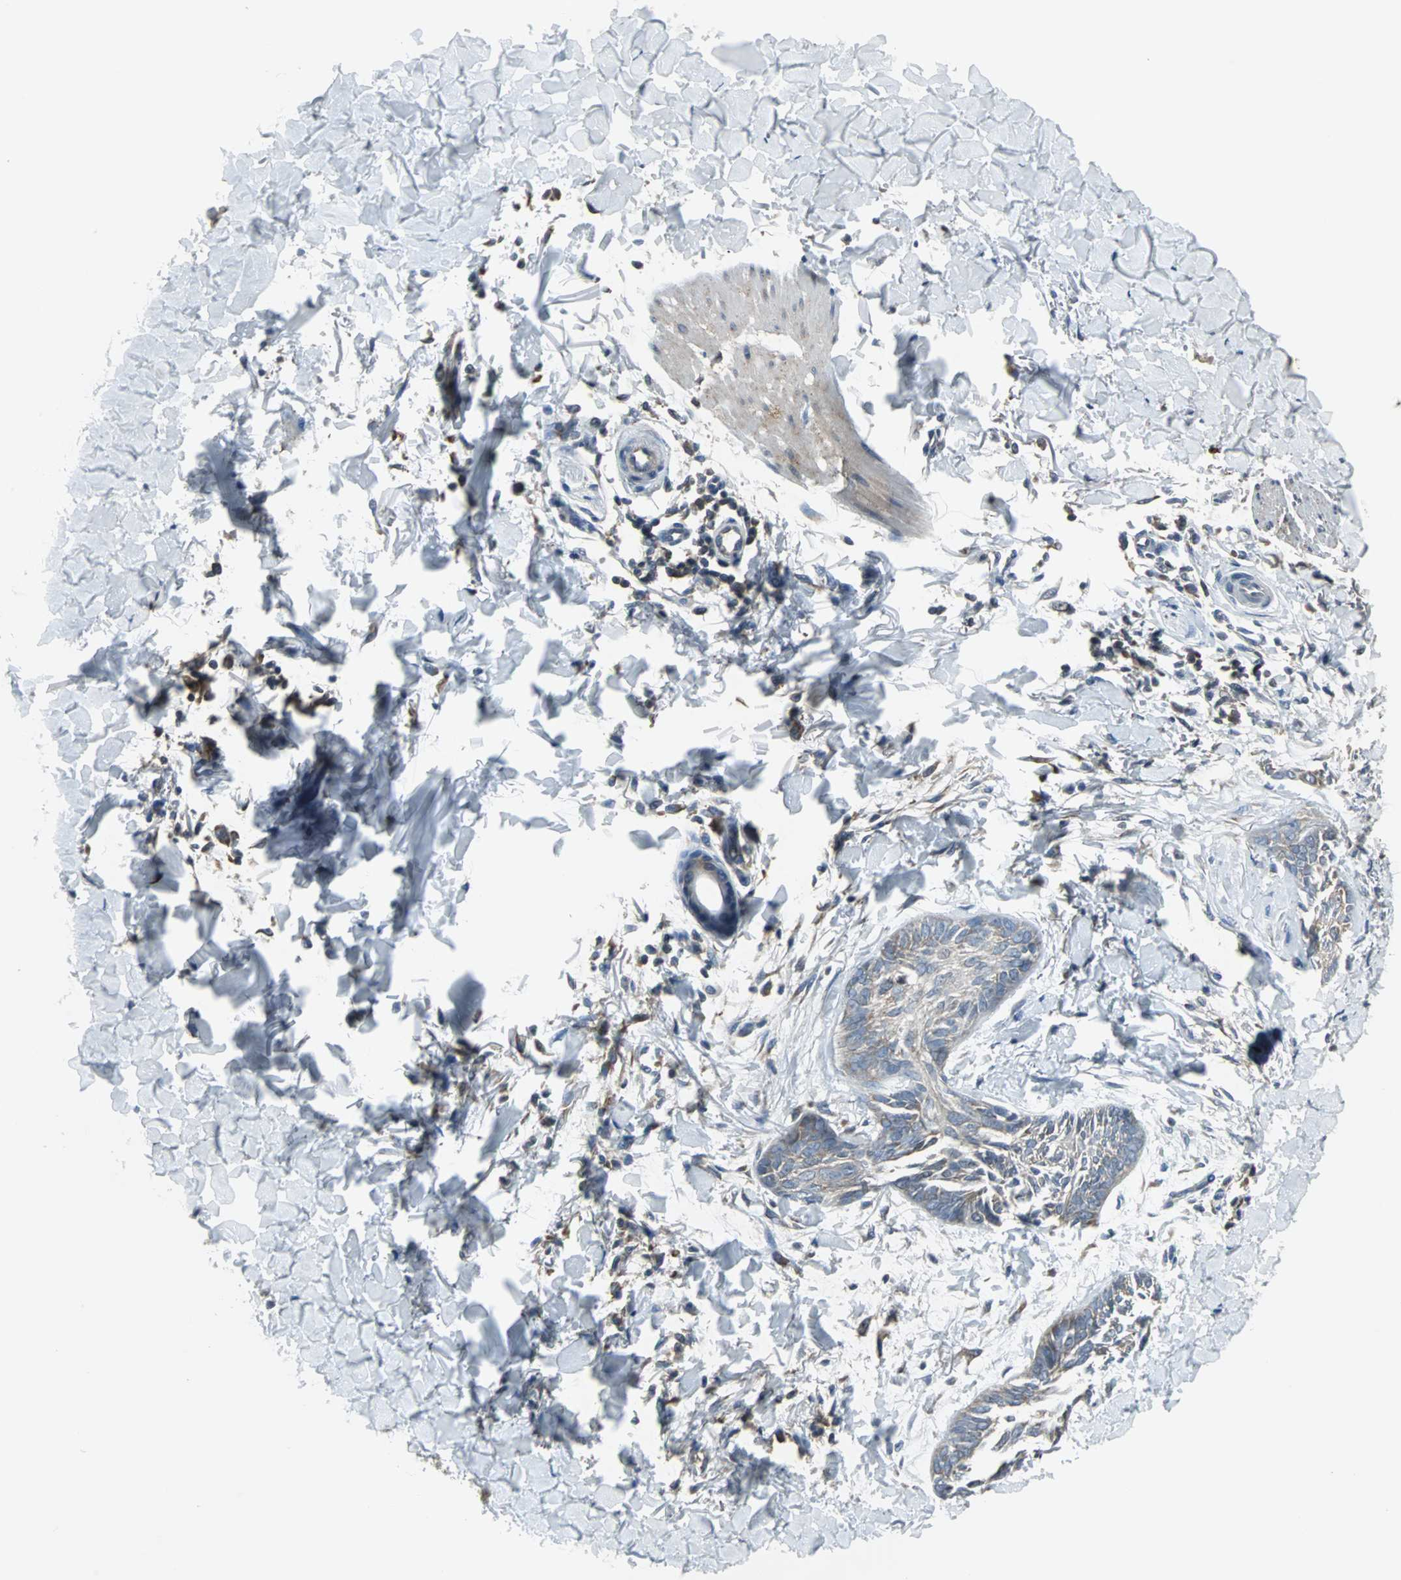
{"staining": {"intensity": "negative", "quantity": "none", "location": "none"}, "tissue": "skin cancer", "cell_type": "Tumor cells", "image_type": "cancer", "snomed": [{"axis": "morphology", "description": "Normal tissue, NOS"}, {"axis": "morphology", "description": "Basal cell carcinoma"}, {"axis": "topography", "description": "Skin"}], "caption": "An immunohistochemistry photomicrograph of skin cancer is shown. There is no staining in tumor cells of skin cancer.", "gene": "SOS1", "patient": {"sex": "male", "age": 71}}